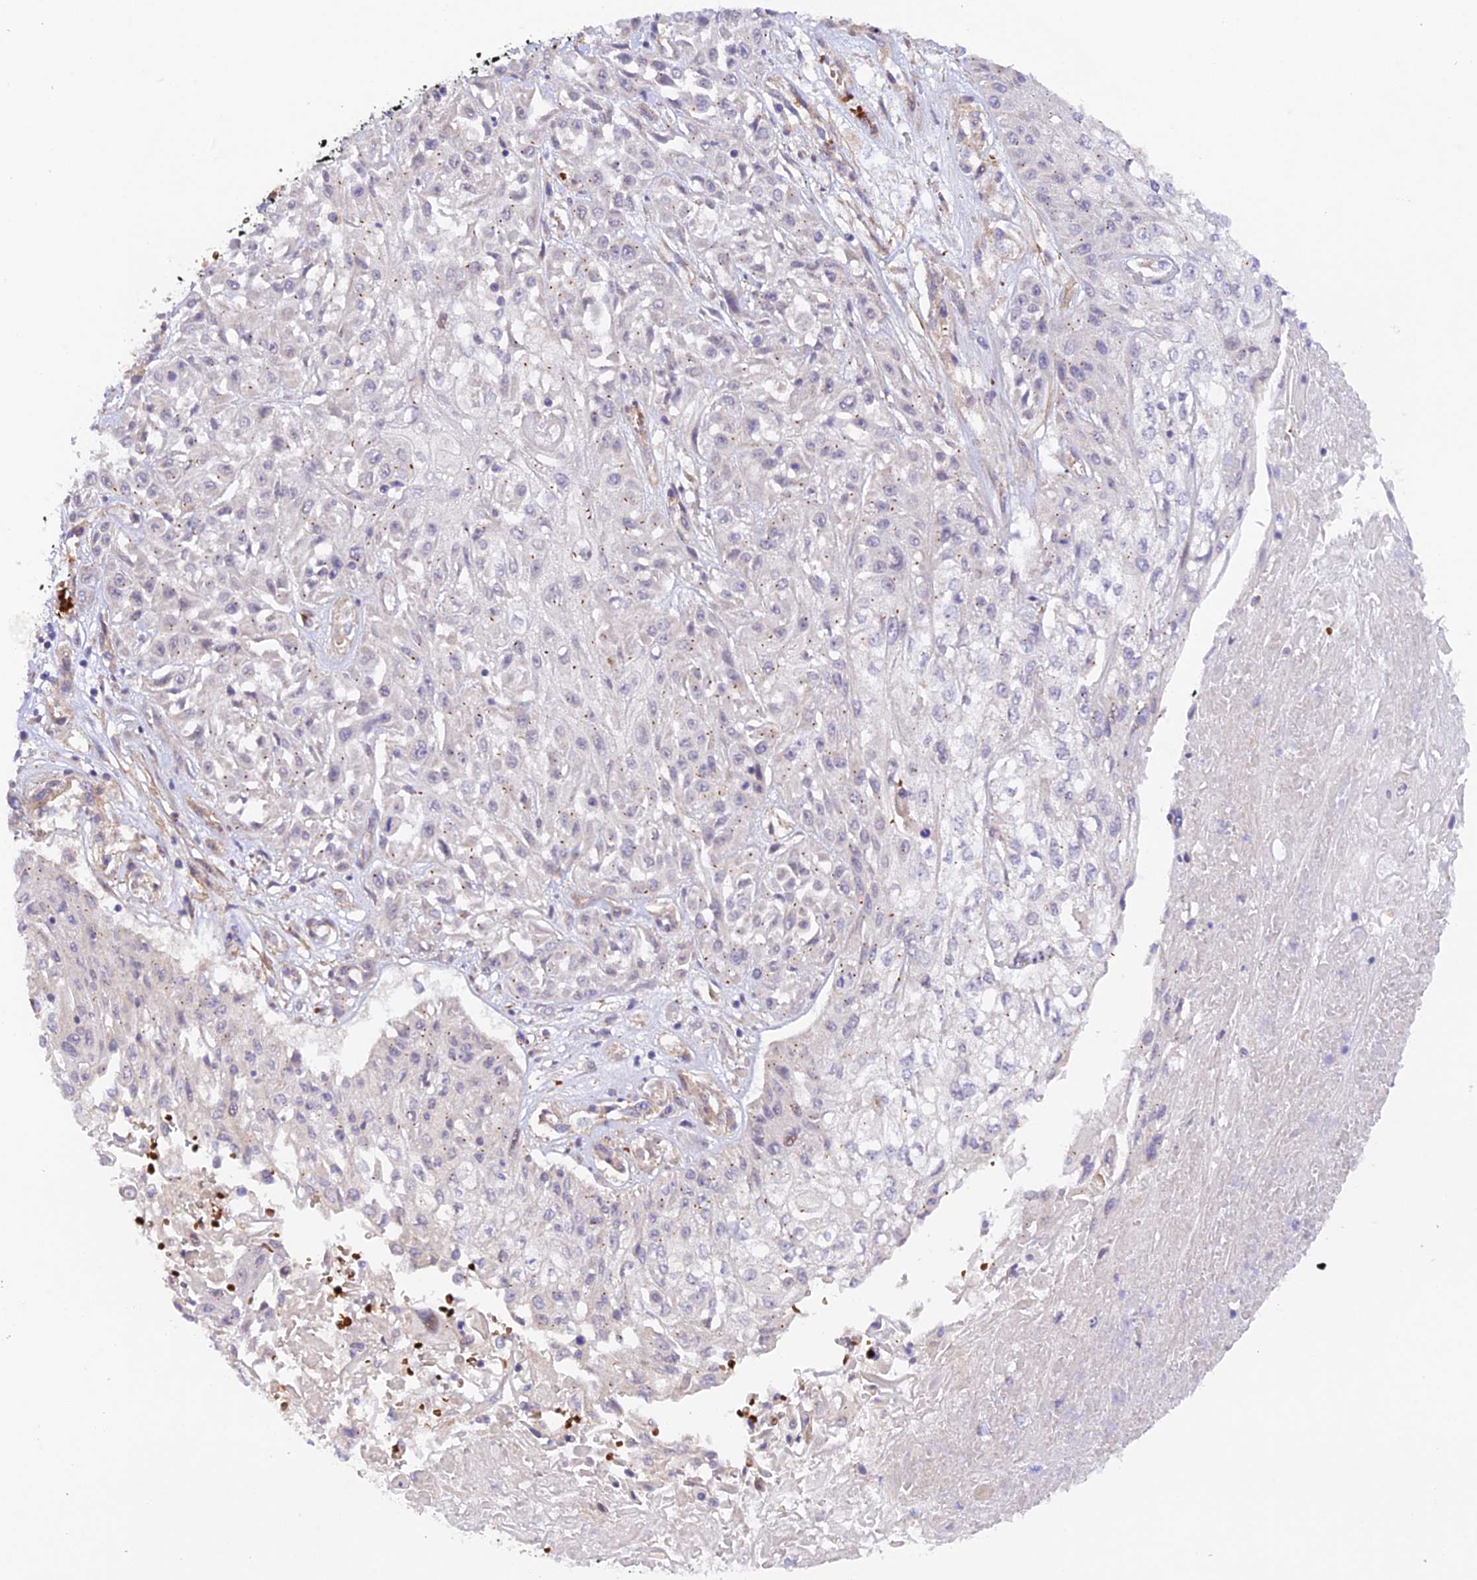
{"staining": {"intensity": "negative", "quantity": "none", "location": "none"}, "tissue": "skin cancer", "cell_type": "Tumor cells", "image_type": "cancer", "snomed": [{"axis": "morphology", "description": "Squamous cell carcinoma, NOS"}, {"axis": "morphology", "description": "Squamous cell carcinoma, metastatic, NOS"}, {"axis": "topography", "description": "Skin"}, {"axis": "topography", "description": "Lymph node"}], "caption": "There is no significant positivity in tumor cells of skin squamous cell carcinoma. (Stains: DAB IHC with hematoxylin counter stain, Microscopy: brightfield microscopy at high magnification).", "gene": "WDFY4", "patient": {"sex": "male", "age": 75}}